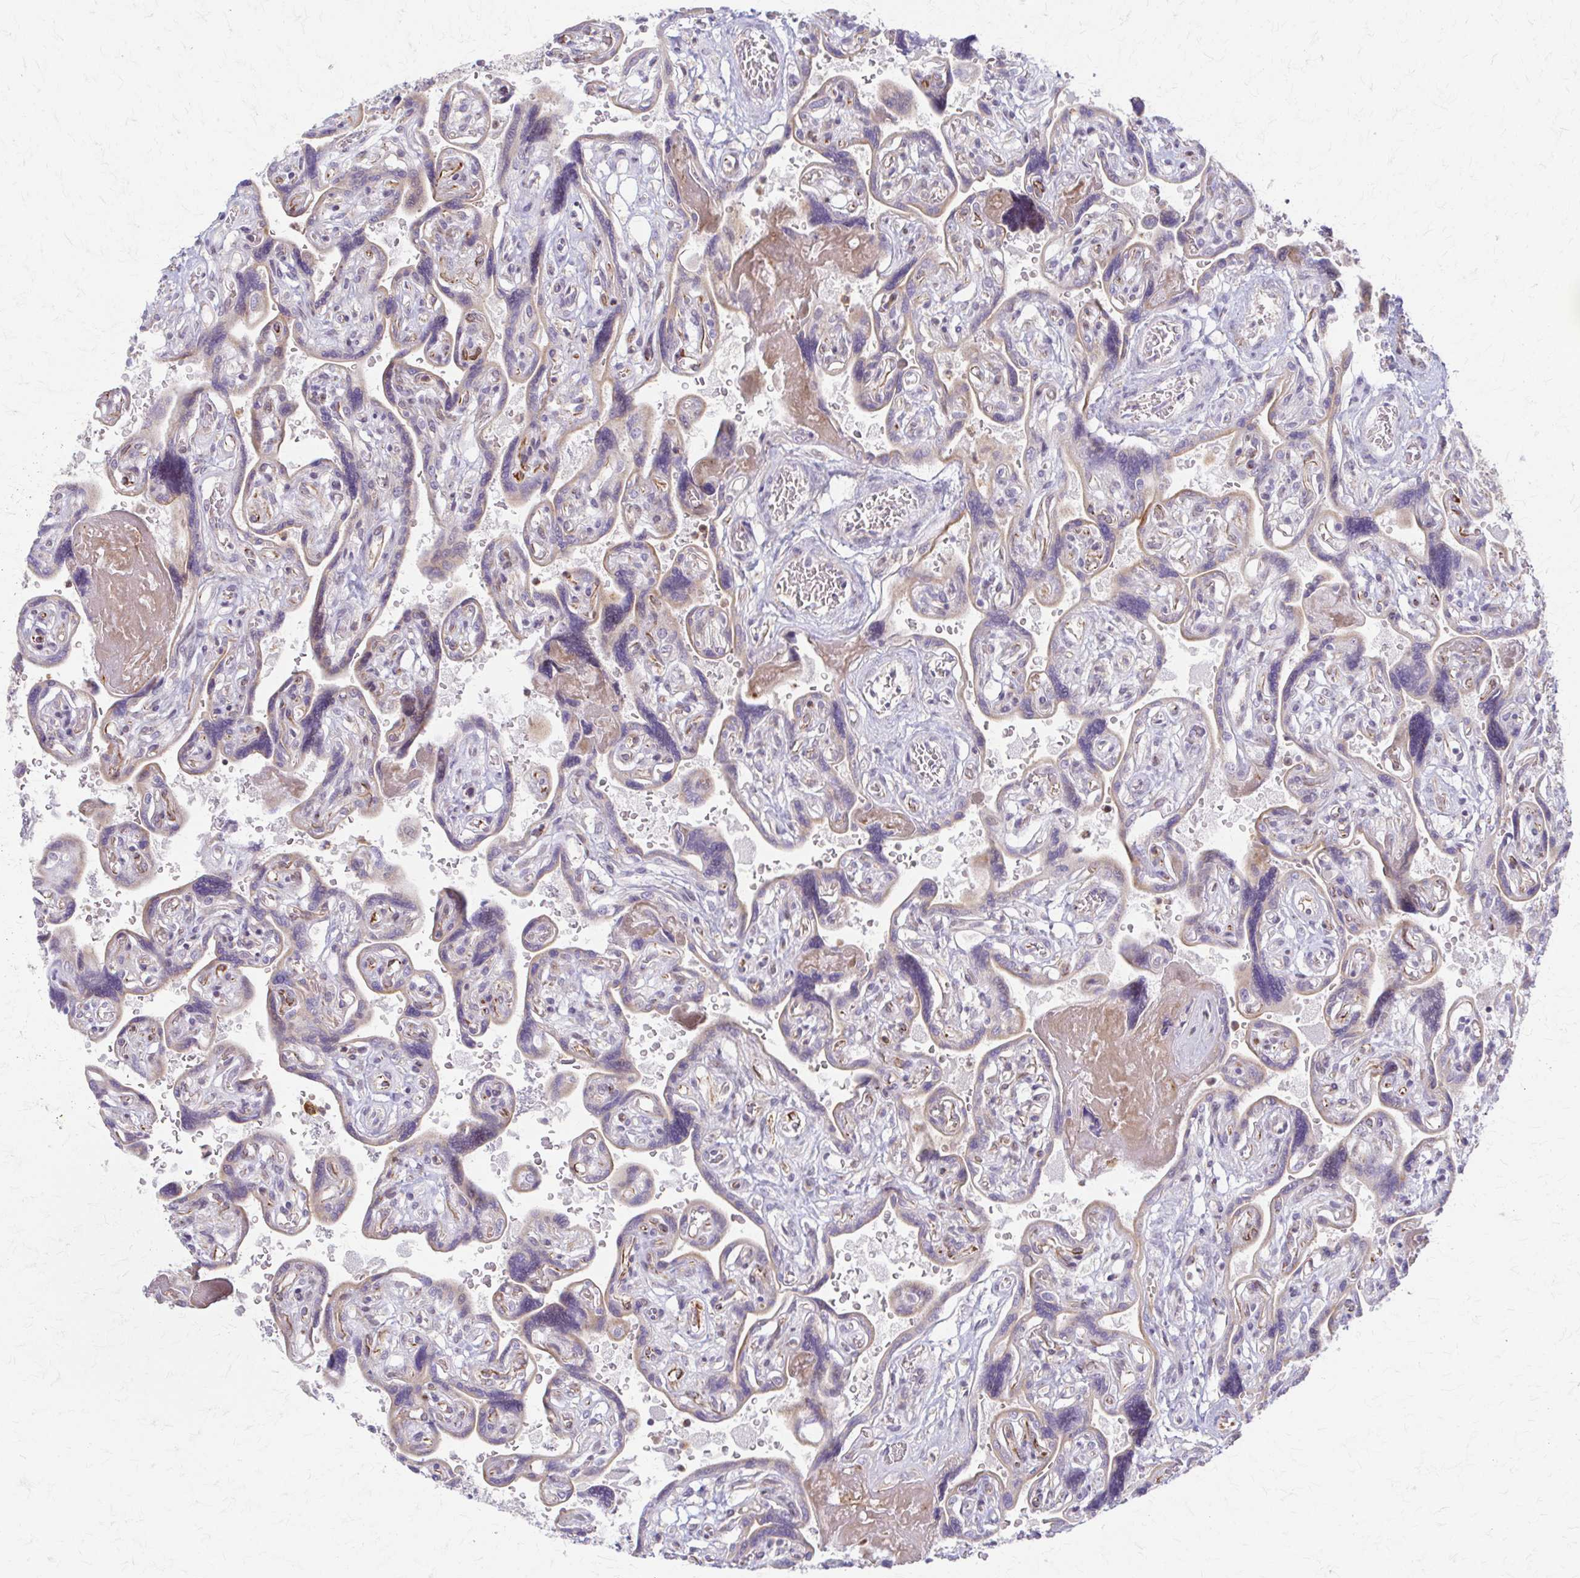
{"staining": {"intensity": "weak", "quantity": "25%-75%", "location": "nuclear"}, "tissue": "placenta", "cell_type": "Decidual cells", "image_type": "normal", "snomed": [{"axis": "morphology", "description": "Normal tissue, NOS"}, {"axis": "topography", "description": "Placenta"}], "caption": "Placenta stained with immunohistochemistry reveals weak nuclear expression in about 25%-75% of decidual cells. (brown staining indicates protein expression, while blue staining denotes nuclei).", "gene": "ARHGAP35", "patient": {"sex": "female", "age": 32}}